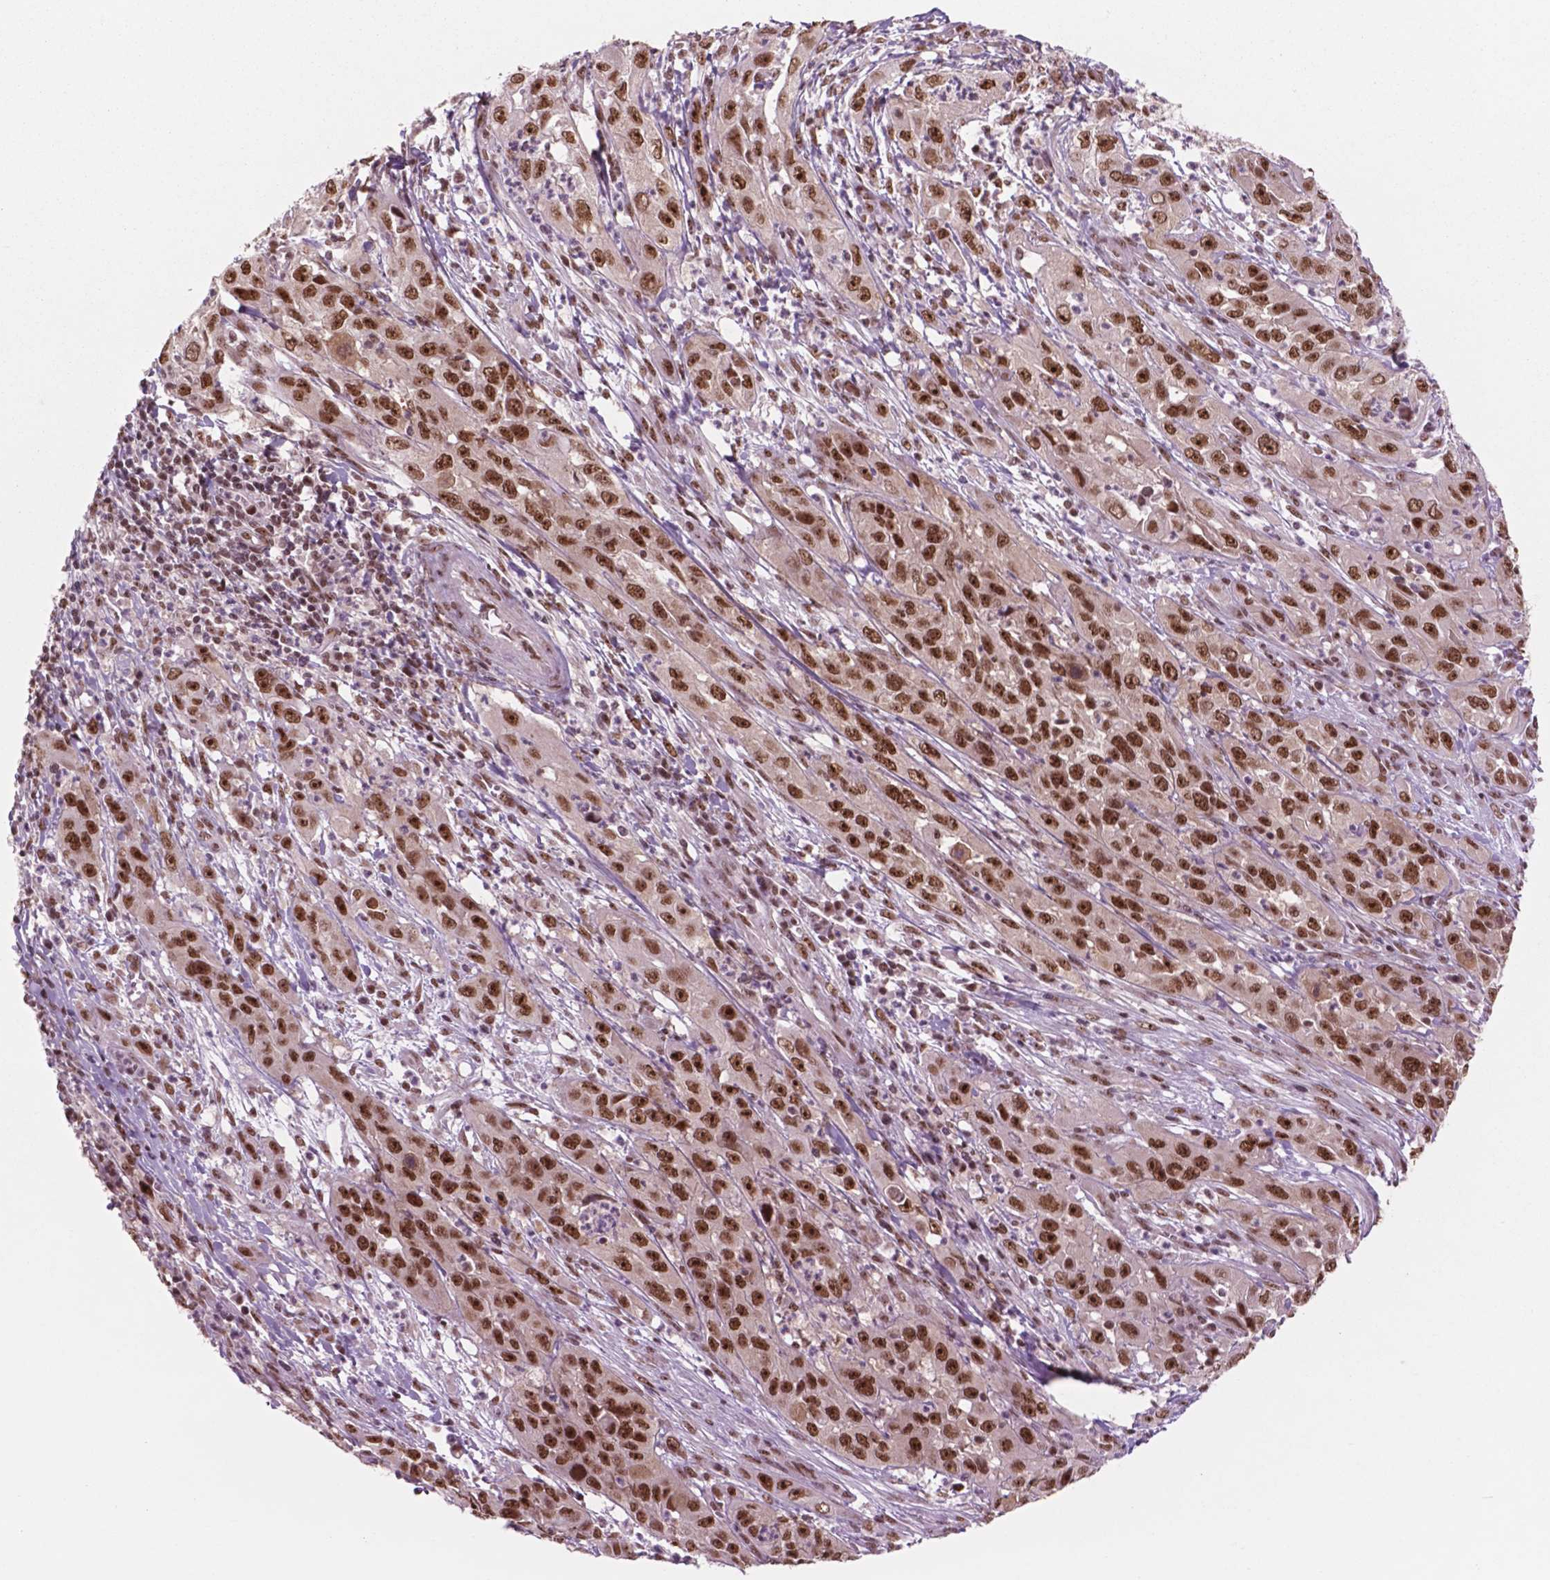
{"staining": {"intensity": "strong", "quantity": ">75%", "location": "nuclear"}, "tissue": "cervical cancer", "cell_type": "Tumor cells", "image_type": "cancer", "snomed": [{"axis": "morphology", "description": "Squamous cell carcinoma, NOS"}, {"axis": "topography", "description": "Cervix"}], "caption": "IHC histopathology image of human cervical squamous cell carcinoma stained for a protein (brown), which reveals high levels of strong nuclear staining in about >75% of tumor cells.", "gene": "POLR2E", "patient": {"sex": "female", "age": 32}}